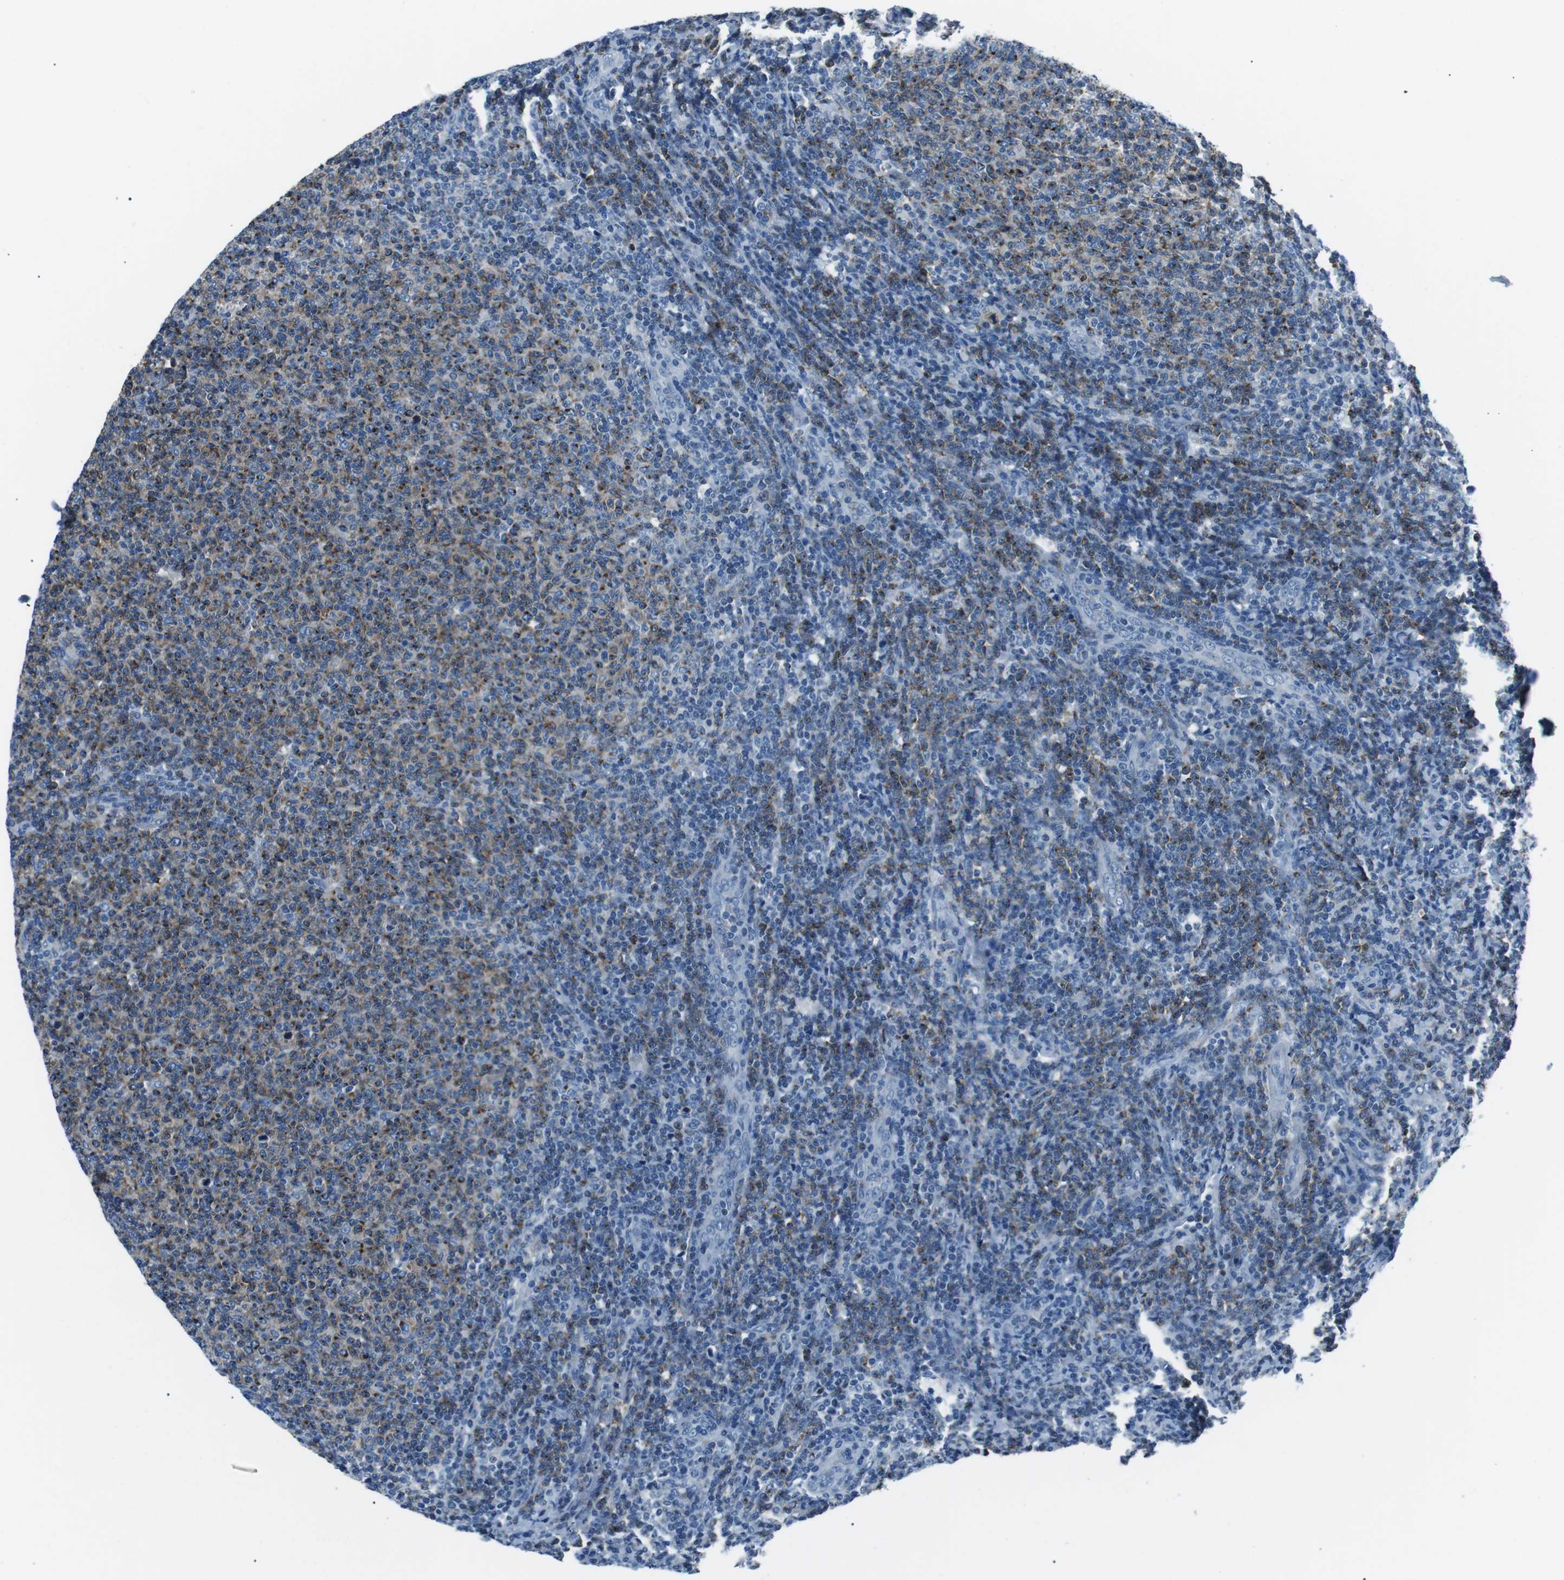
{"staining": {"intensity": "moderate", "quantity": ">75%", "location": "cytoplasmic/membranous"}, "tissue": "lymphoma", "cell_type": "Tumor cells", "image_type": "cancer", "snomed": [{"axis": "morphology", "description": "Malignant lymphoma, non-Hodgkin's type, Low grade"}, {"axis": "topography", "description": "Lymph node"}], "caption": "The photomicrograph displays a brown stain indicating the presence of a protein in the cytoplasmic/membranous of tumor cells in malignant lymphoma, non-Hodgkin's type (low-grade). Nuclei are stained in blue.", "gene": "ST6GAL1", "patient": {"sex": "male", "age": 66}}